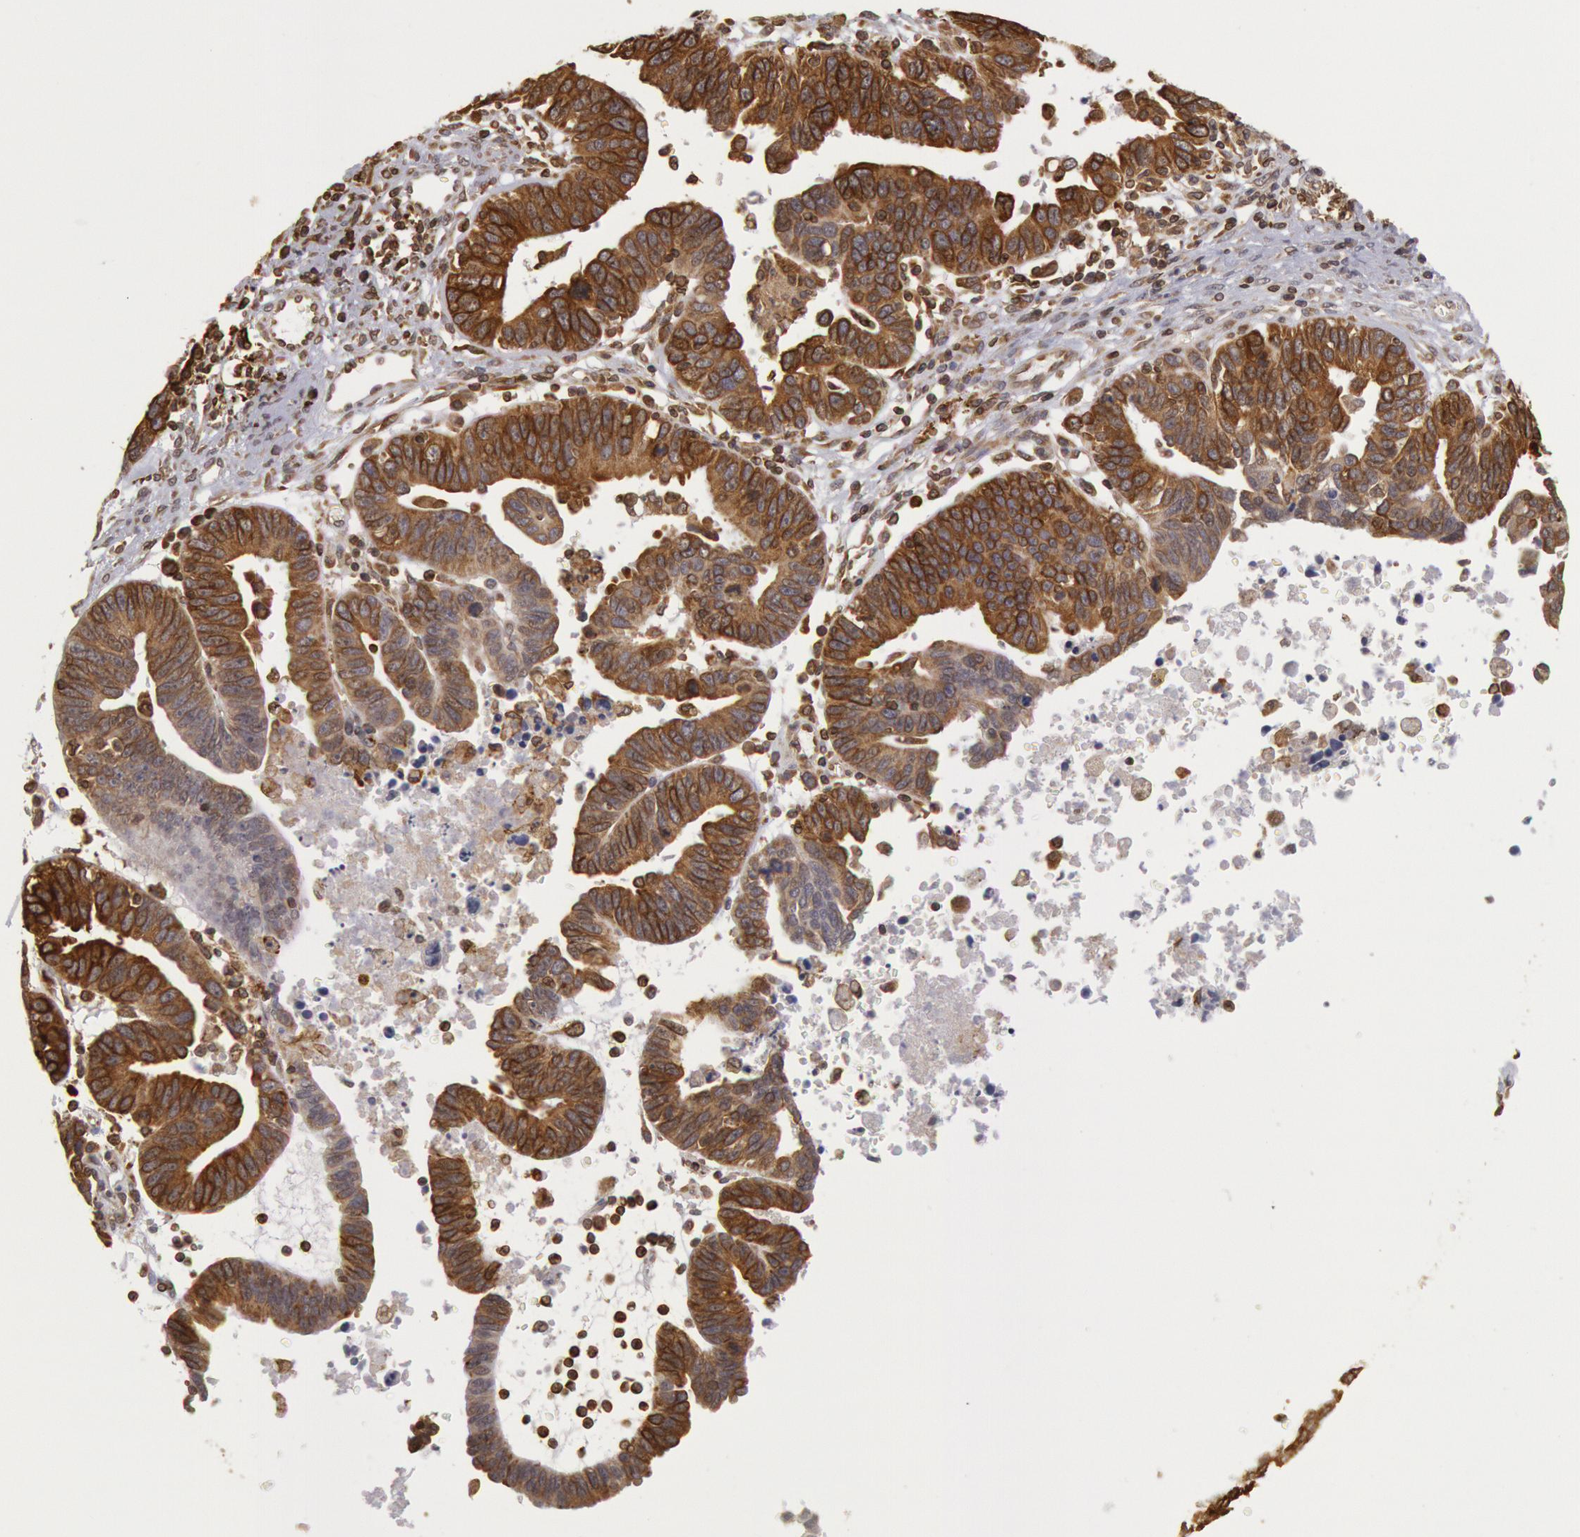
{"staining": {"intensity": "strong", "quantity": ">75%", "location": "cytoplasmic/membranous"}, "tissue": "ovarian cancer", "cell_type": "Tumor cells", "image_type": "cancer", "snomed": [{"axis": "morphology", "description": "Carcinoma, endometroid"}, {"axis": "morphology", "description": "Cystadenocarcinoma, serous, NOS"}, {"axis": "topography", "description": "Ovary"}], "caption": "Protein expression analysis of human endometroid carcinoma (ovarian) reveals strong cytoplasmic/membranous positivity in about >75% of tumor cells.", "gene": "TAP2", "patient": {"sex": "female", "age": 45}}